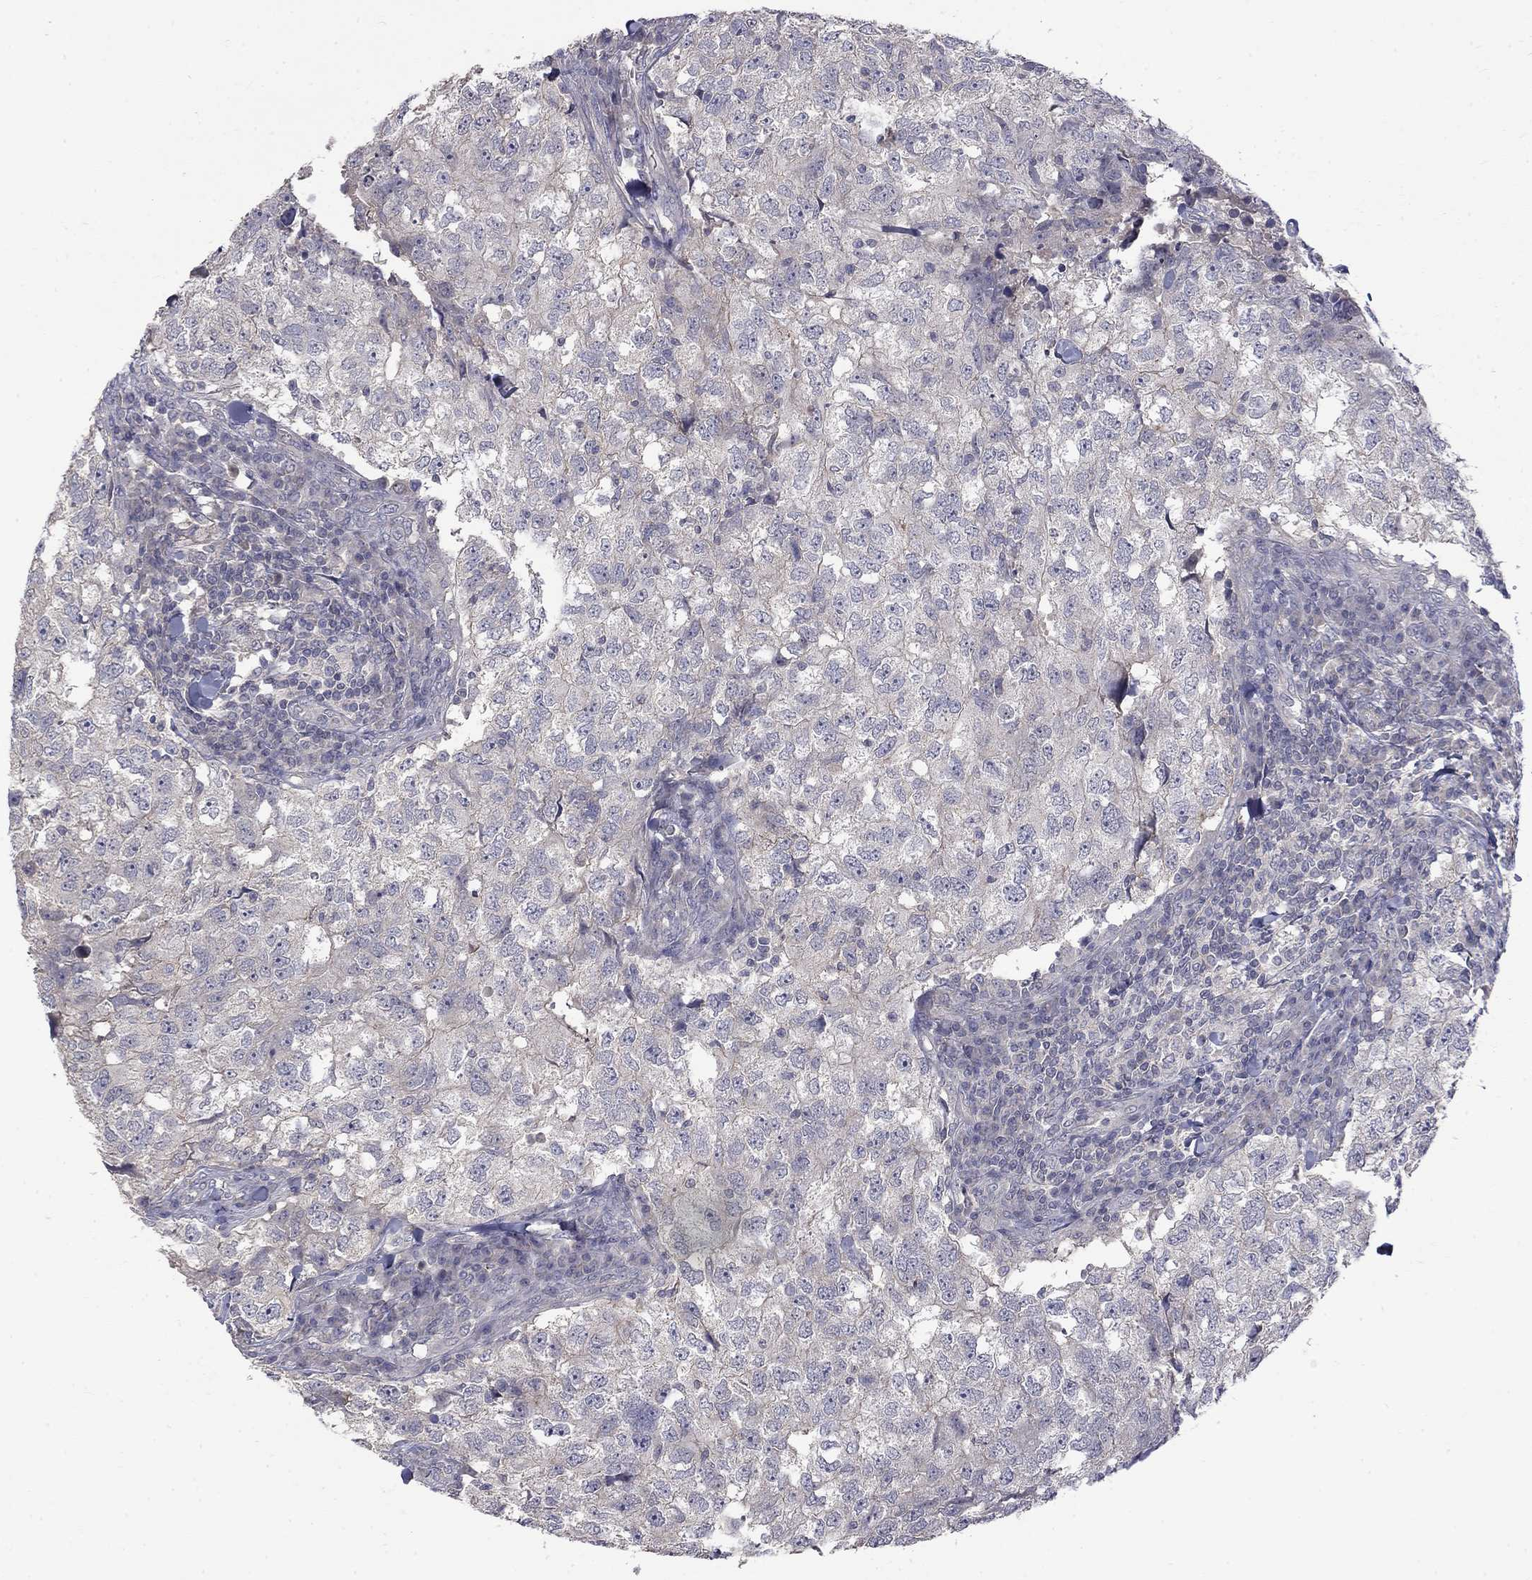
{"staining": {"intensity": "negative", "quantity": "none", "location": "none"}, "tissue": "breast cancer", "cell_type": "Tumor cells", "image_type": "cancer", "snomed": [{"axis": "morphology", "description": "Duct carcinoma"}, {"axis": "topography", "description": "Breast"}], "caption": "Infiltrating ductal carcinoma (breast) was stained to show a protein in brown. There is no significant positivity in tumor cells.", "gene": "SLC39A14", "patient": {"sex": "female", "age": 30}}